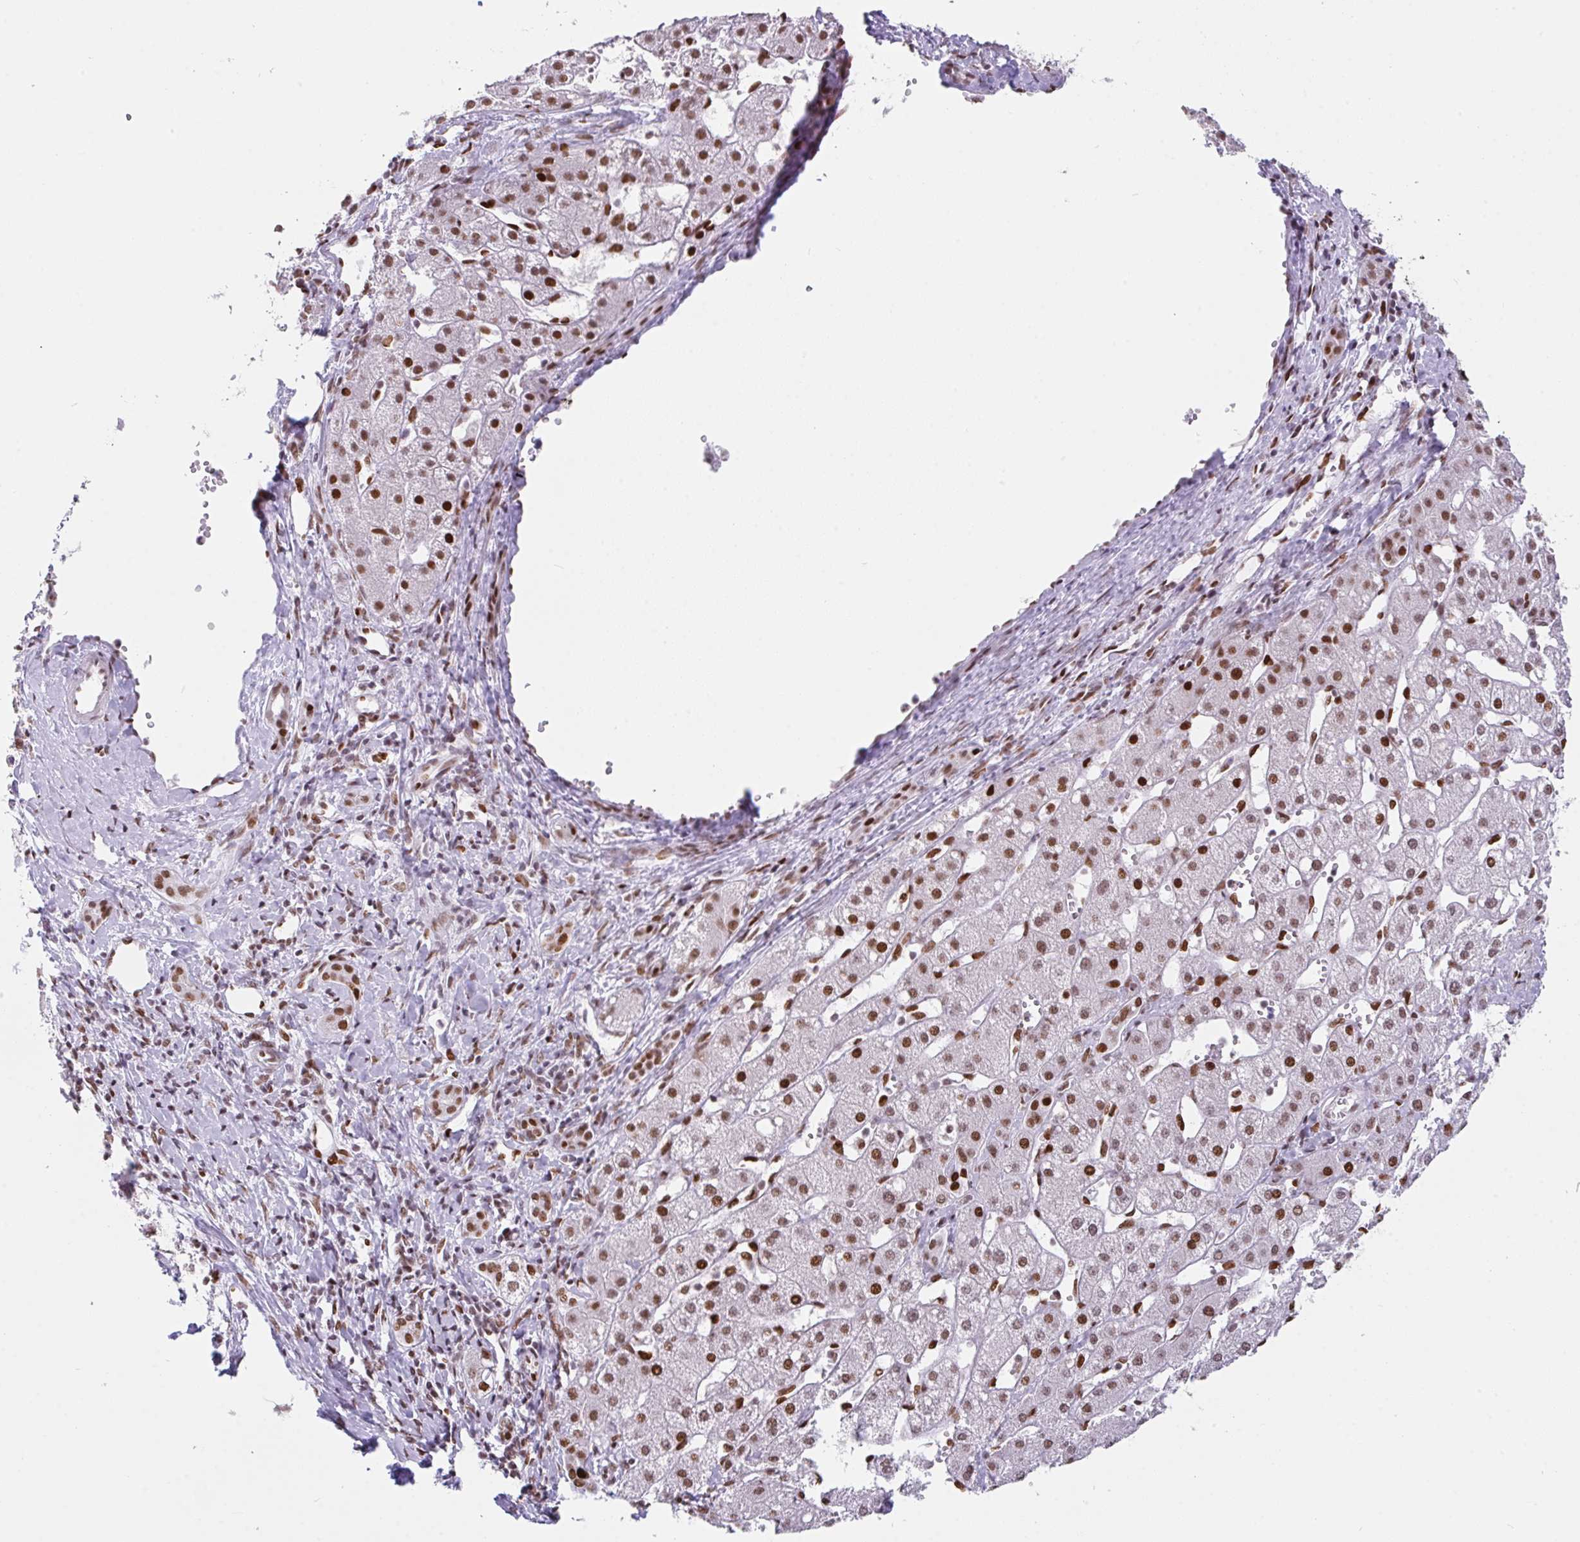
{"staining": {"intensity": "strong", "quantity": ">75%", "location": "nuclear"}, "tissue": "liver cancer", "cell_type": "Tumor cells", "image_type": "cancer", "snomed": [{"axis": "morphology", "description": "Carcinoma, Hepatocellular, NOS"}, {"axis": "topography", "description": "Liver"}], "caption": "Hepatocellular carcinoma (liver) stained with immunohistochemistry reveals strong nuclear expression in about >75% of tumor cells.", "gene": "CLP1", "patient": {"sex": "male", "age": 67}}